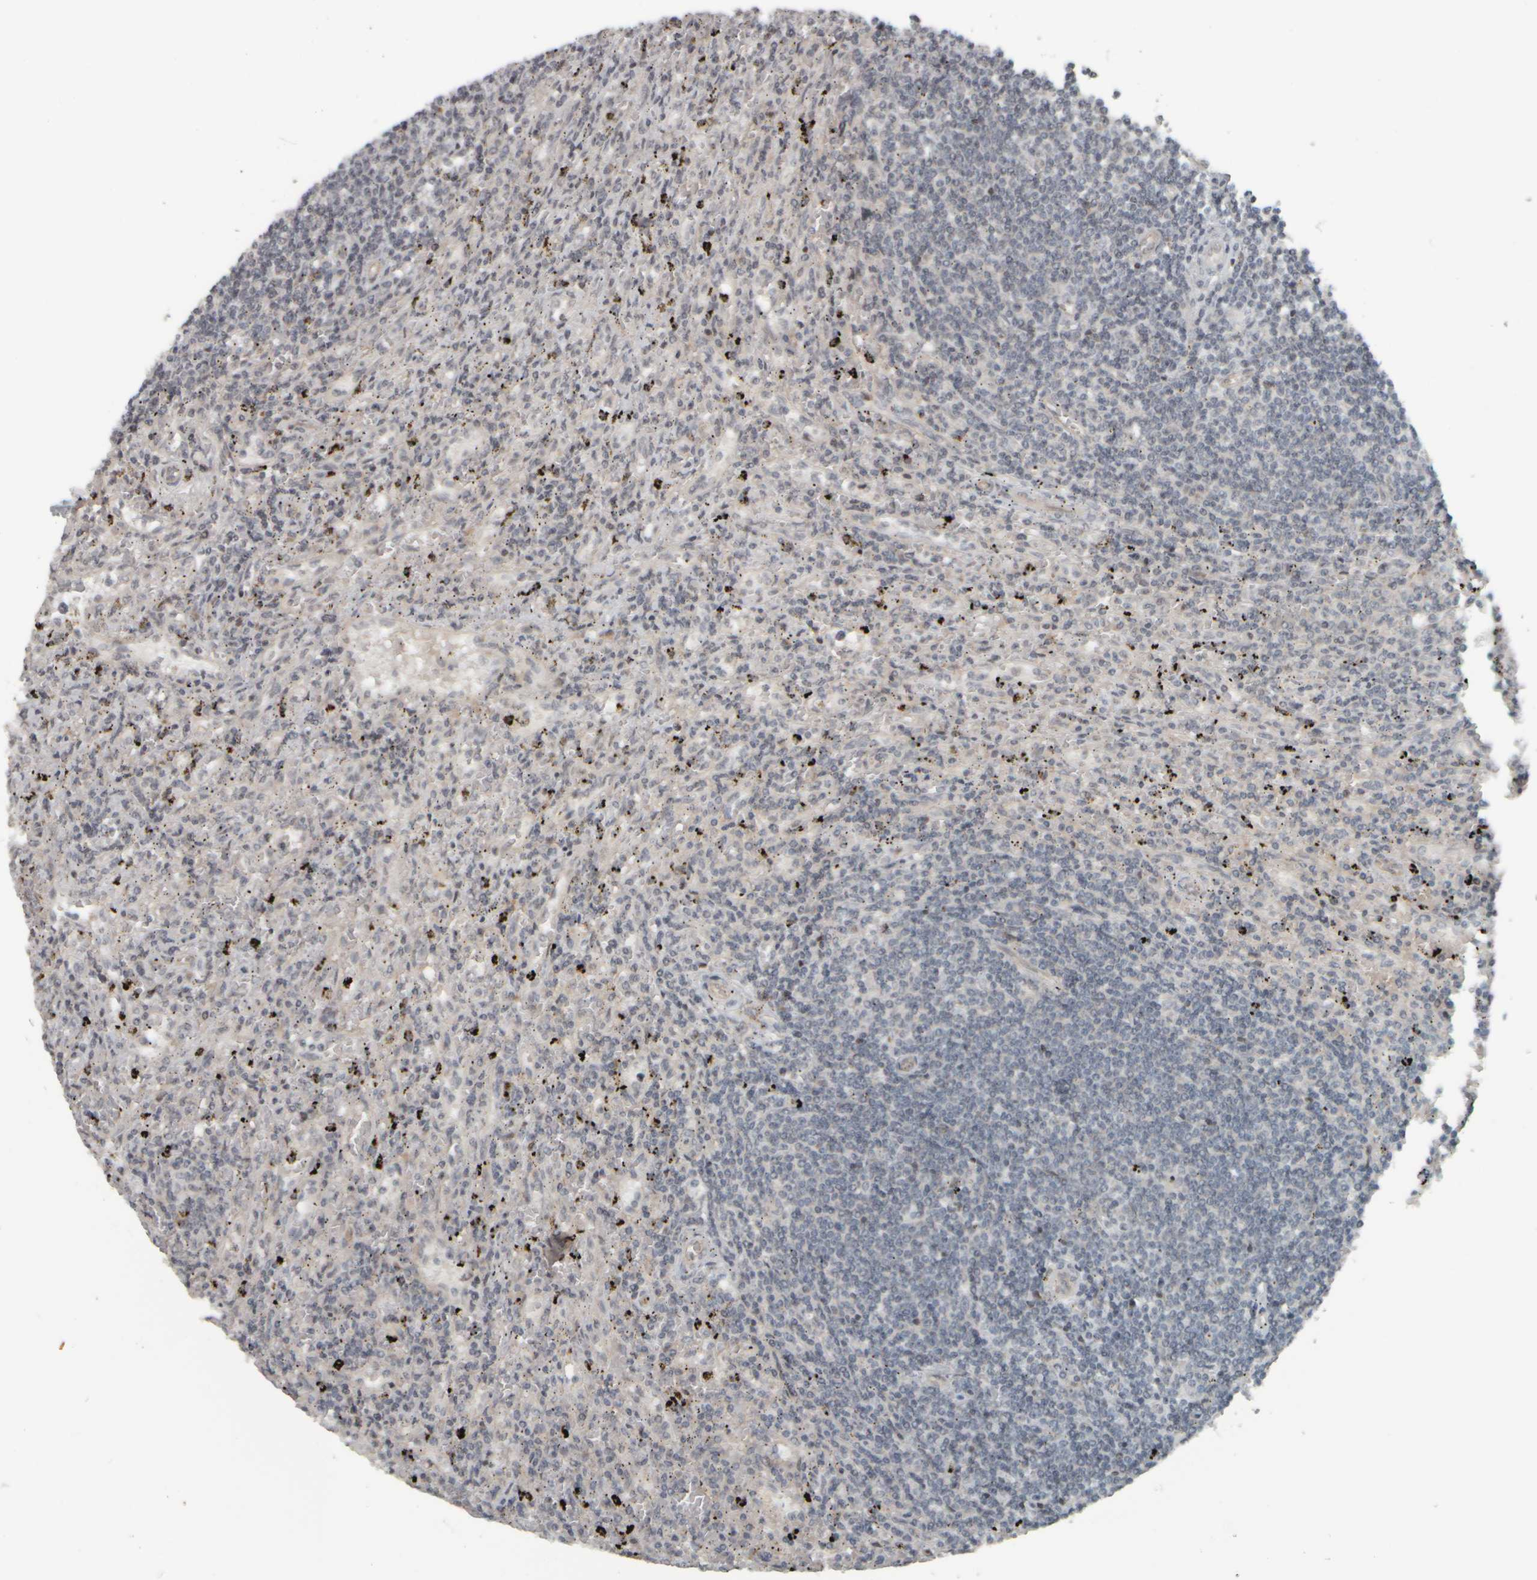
{"staining": {"intensity": "negative", "quantity": "none", "location": "none"}, "tissue": "lymphoma", "cell_type": "Tumor cells", "image_type": "cancer", "snomed": [{"axis": "morphology", "description": "Malignant lymphoma, non-Hodgkin's type, Low grade"}, {"axis": "topography", "description": "Spleen"}], "caption": "This is an immunohistochemistry histopathology image of human malignant lymphoma, non-Hodgkin's type (low-grade). There is no positivity in tumor cells.", "gene": "NAPG", "patient": {"sex": "male", "age": 76}}